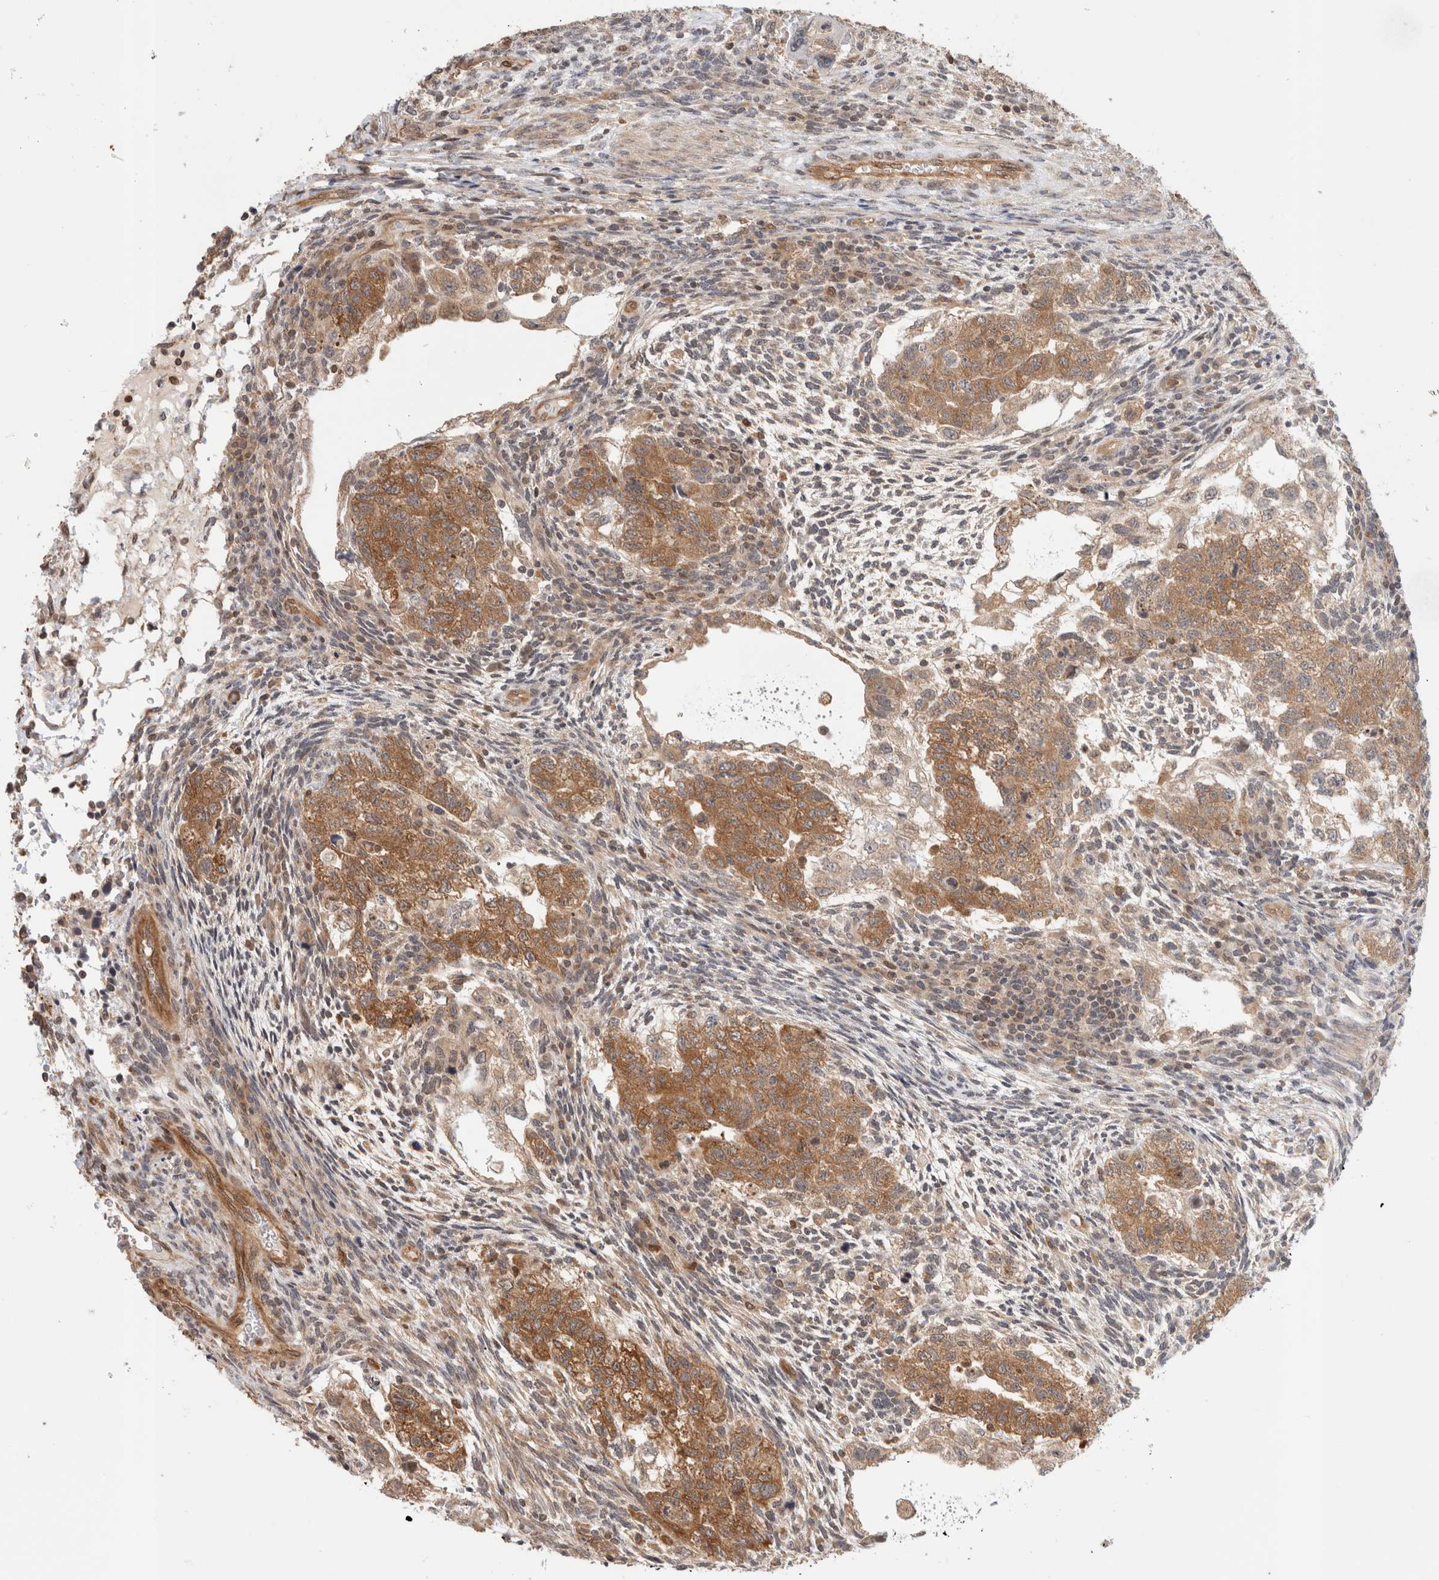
{"staining": {"intensity": "moderate", "quantity": ">75%", "location": "cytoplasmic/membranous"}, "tissue": "testis cancer", "cell_type": "Tumor cells", "image_type": "cancer", "snomed": [{"axis": "morphology", "description": "Normal tissue, NOS"}, {"axis": "morphology", "description": "Carcinoma, Embryonal, NOS"}, {"axis": "topography", "description": "Testis"}], "caption": "The photomicrograph exhibits staining of testis cancer (embryonal carcinoma), revealing moderate cytoplasmic/membranous protein positivity (brown color) within tumor cells.", "gene": "OTUD6B", "patient": {"sex": "male", "age": 36}}